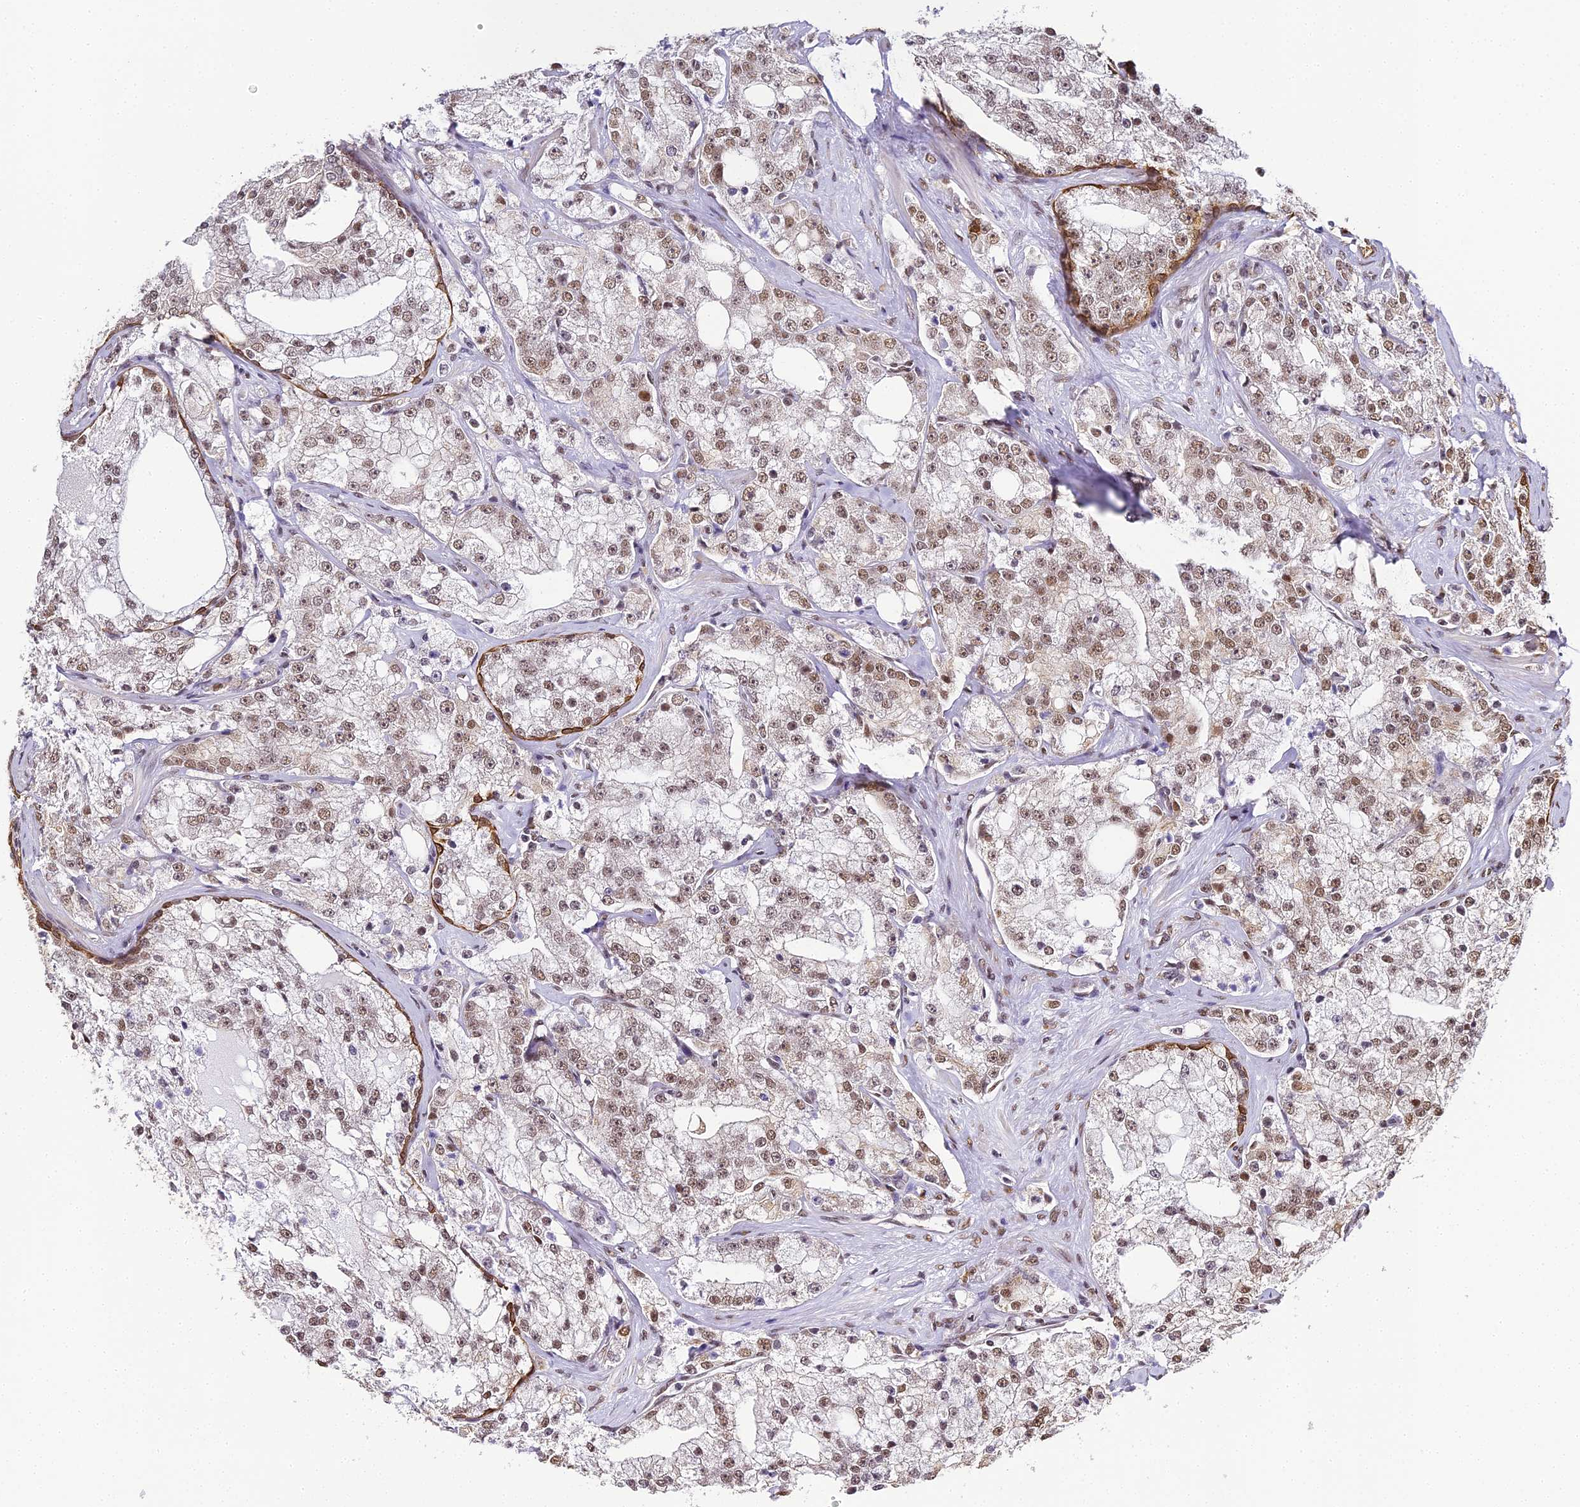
{"staining": {"intensity": "moderate", "quantity": ">75%", "location": "nuclear"}, "tissue": "prostate cancer", "cell_type": "Tumor cells", "image_type": "cancer", "snomed": [{"axis": "morphology", "description": "Adenocarcinoma, High grade"}, {"axis": "topography", "description": "Prostate"}], "caption": "Prostate adenocarcinoma (high-grade) was stained to show a protein in brown. There is medium levels of moderate nuclear expression in approximately >75% of tumor cells. Nuclei are stained in blue.", "gene": "HNRNPA1", "patient": {"sex": "male", "age": 64}}